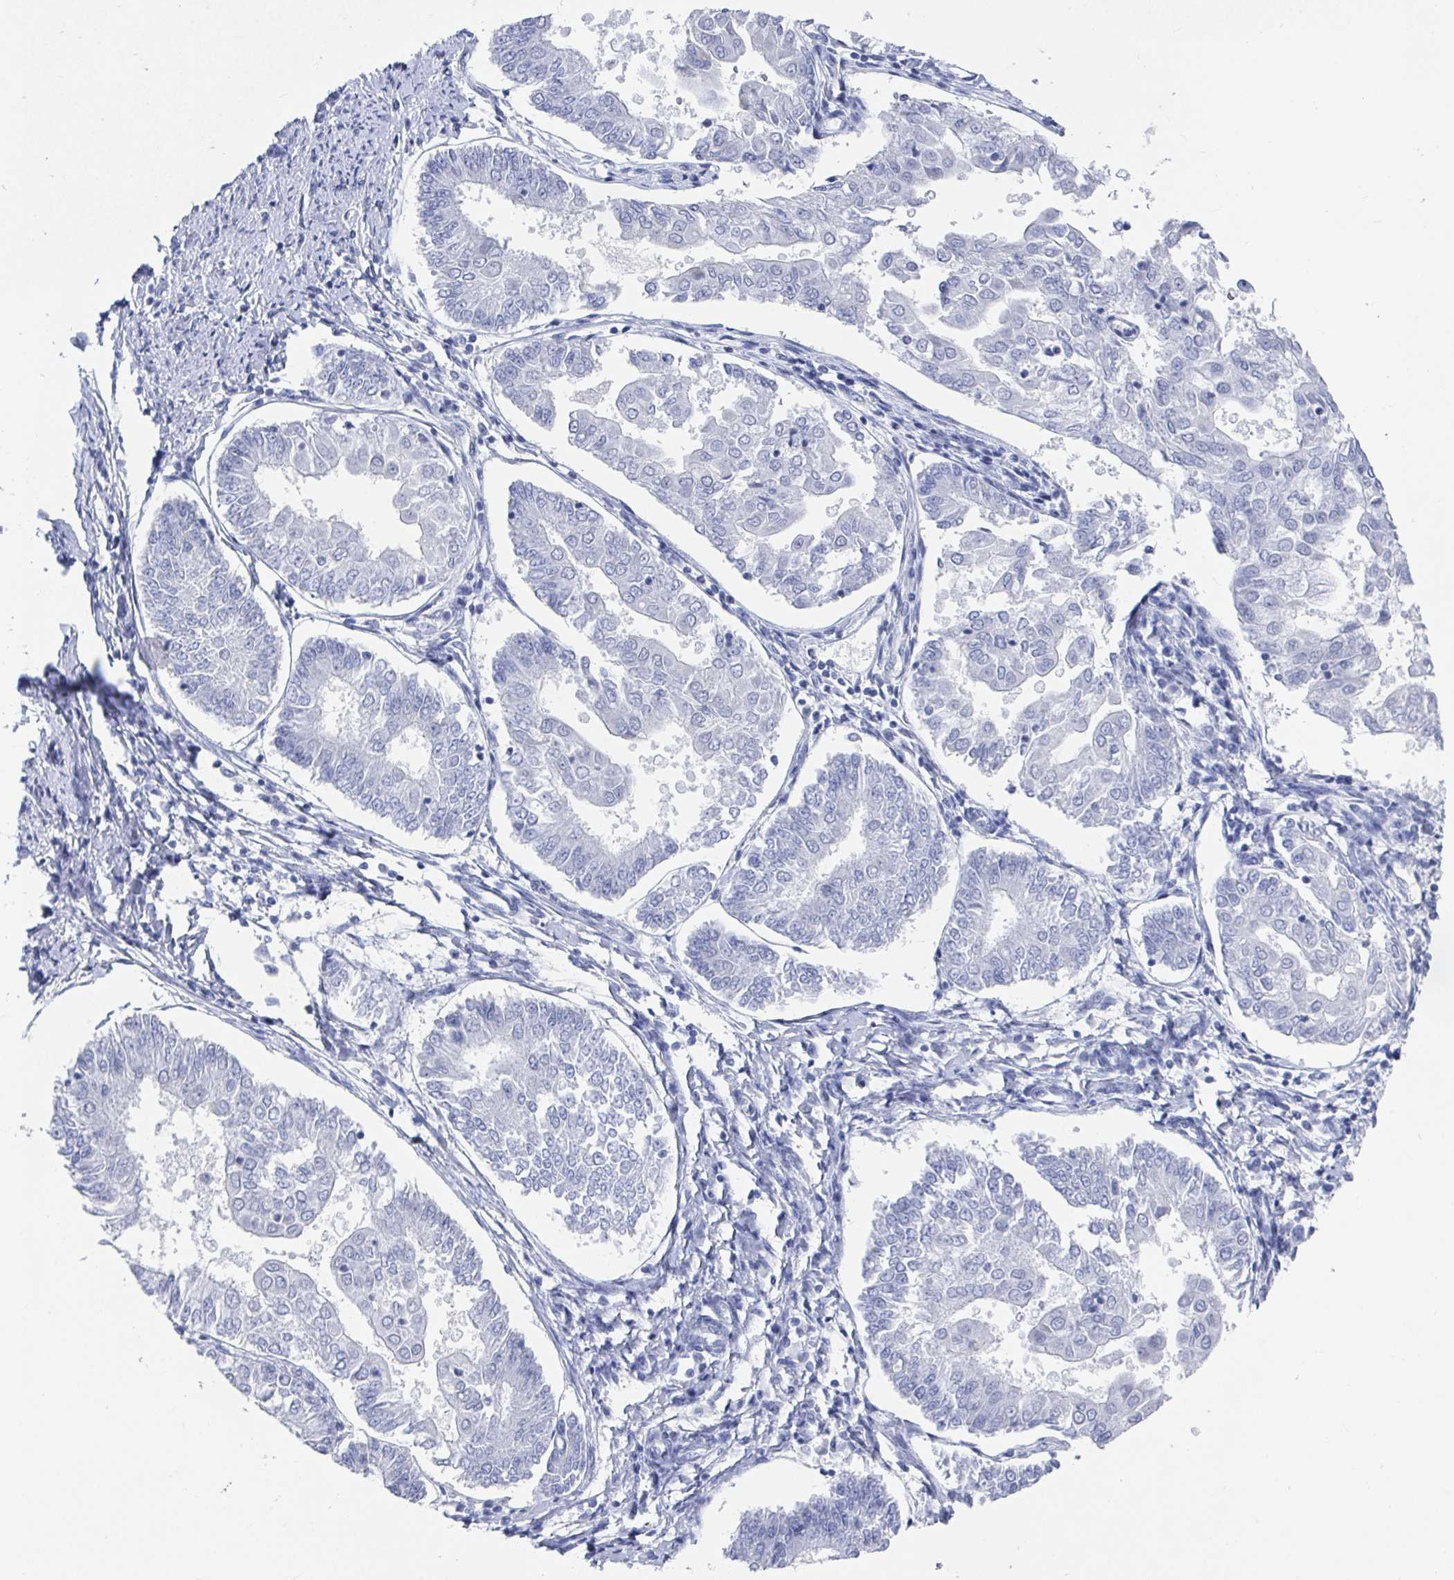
{"staining": {"intensity": "negative", "quantity": "none", "location": "none"}, "tissue": "endometrial cancer", "cell_type": "Tumor cells", "image_type": "cancer", "snomed": [{"axis": "morphology", "description": "Adenocarcinoma, NOS"}, {"axis": "topography", "description": "Endometrium"}], "caption": "Protein analysis of endometrial cancer reveals no significant positivity in tumor cells. (DAB immunohistochemistry visualized using brightfield microscopy, high magnification).", "gene": "CAMKV", "patient": {"sex": "female", "age": 68}}